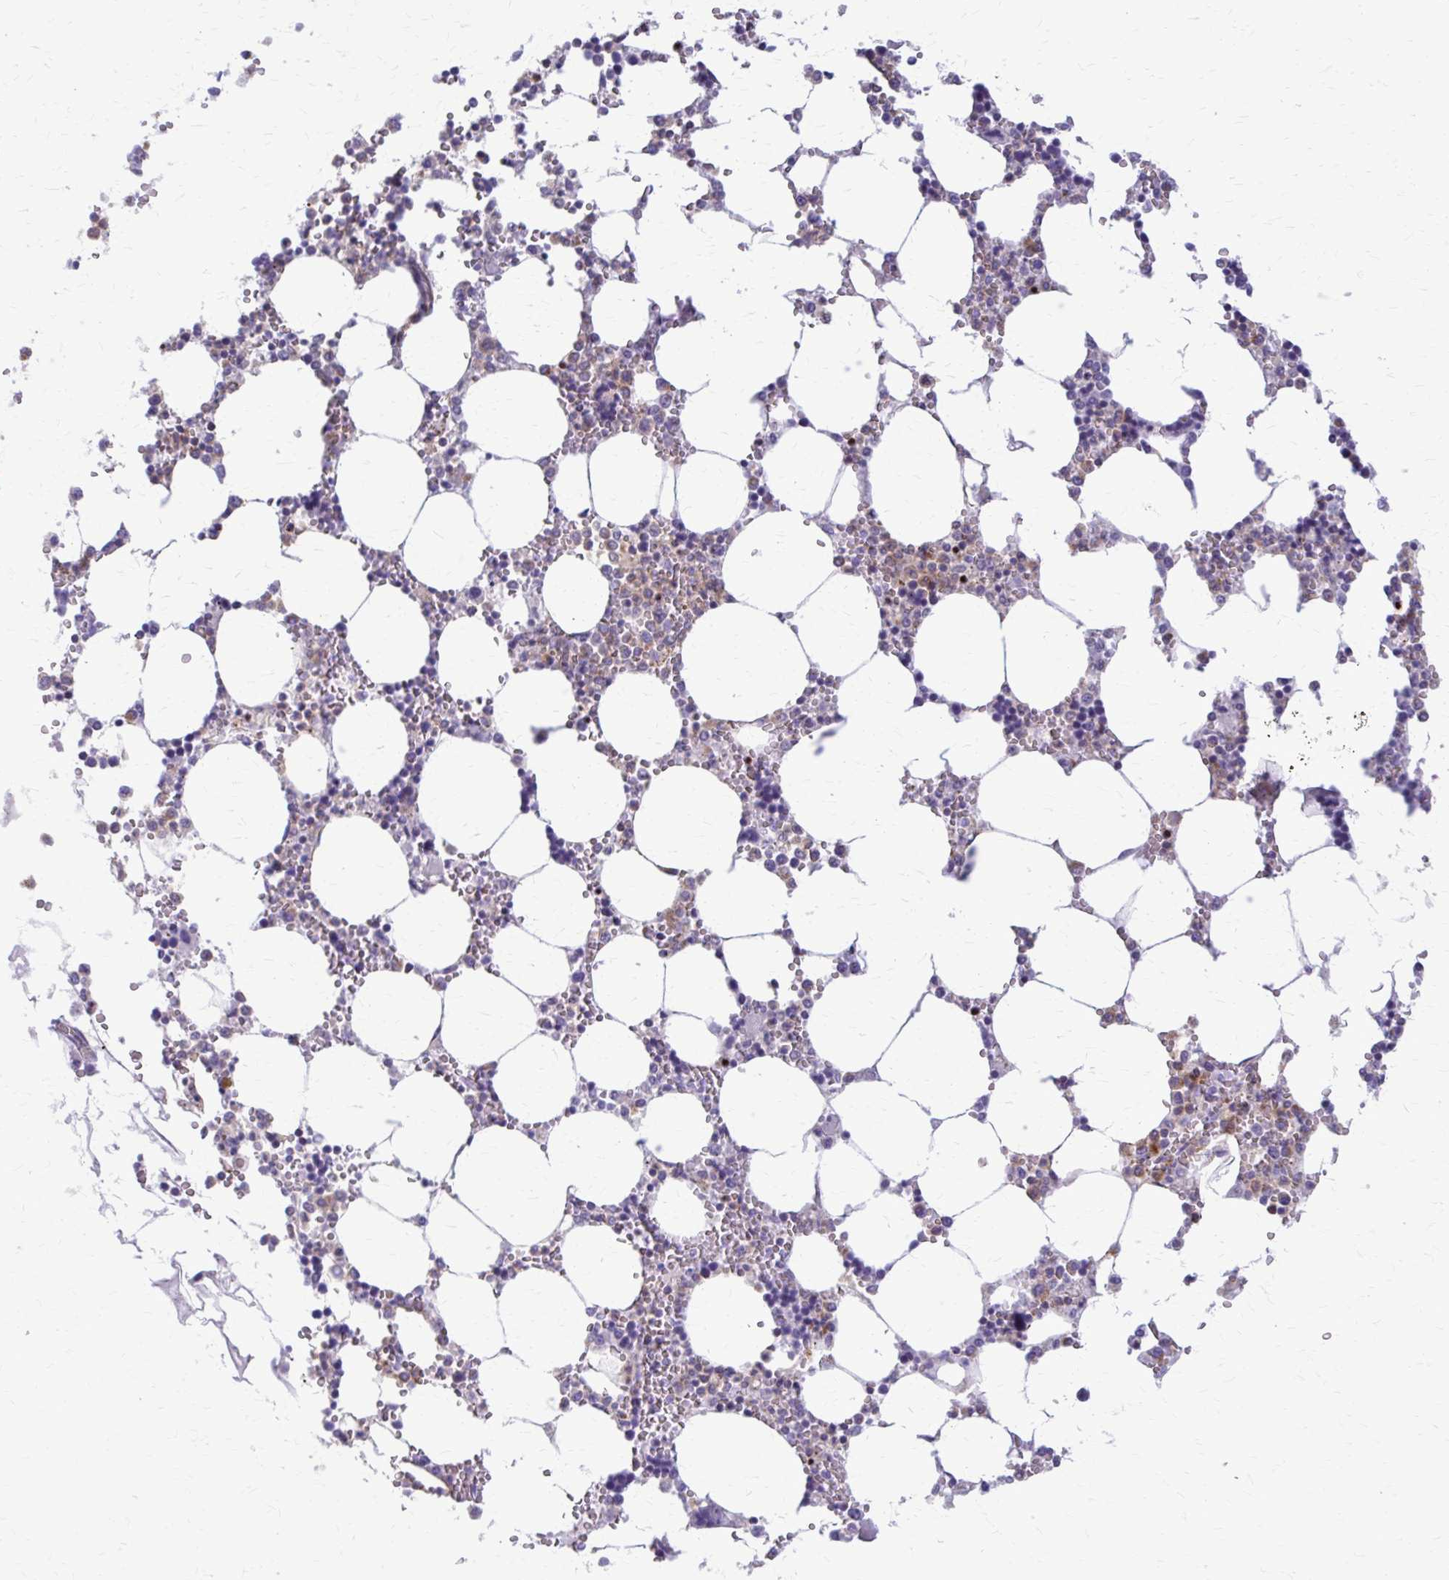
{"staining": {"intensity": "strong", "quantity": "25%-75%", "location": "cytoplasmic/membranous"}, "tissue": "bone marrow", "cell_type": "Hematopoietic cells", "image_type": "normal", "snomed": [{"axis": "morphology", "description": "Normal tissue, NOS"}, {"axis": "topography", "description": "Bone marrow"}], "caption": "Immunohistochemistry of unremarkable human bone marrow shows high levels of strong cytoplasmic/membranous staining in approximately 25%-75% of hematopoietic cells.", "gene": "PEDS1", "patient": {"sex": "male", "age": 64}}